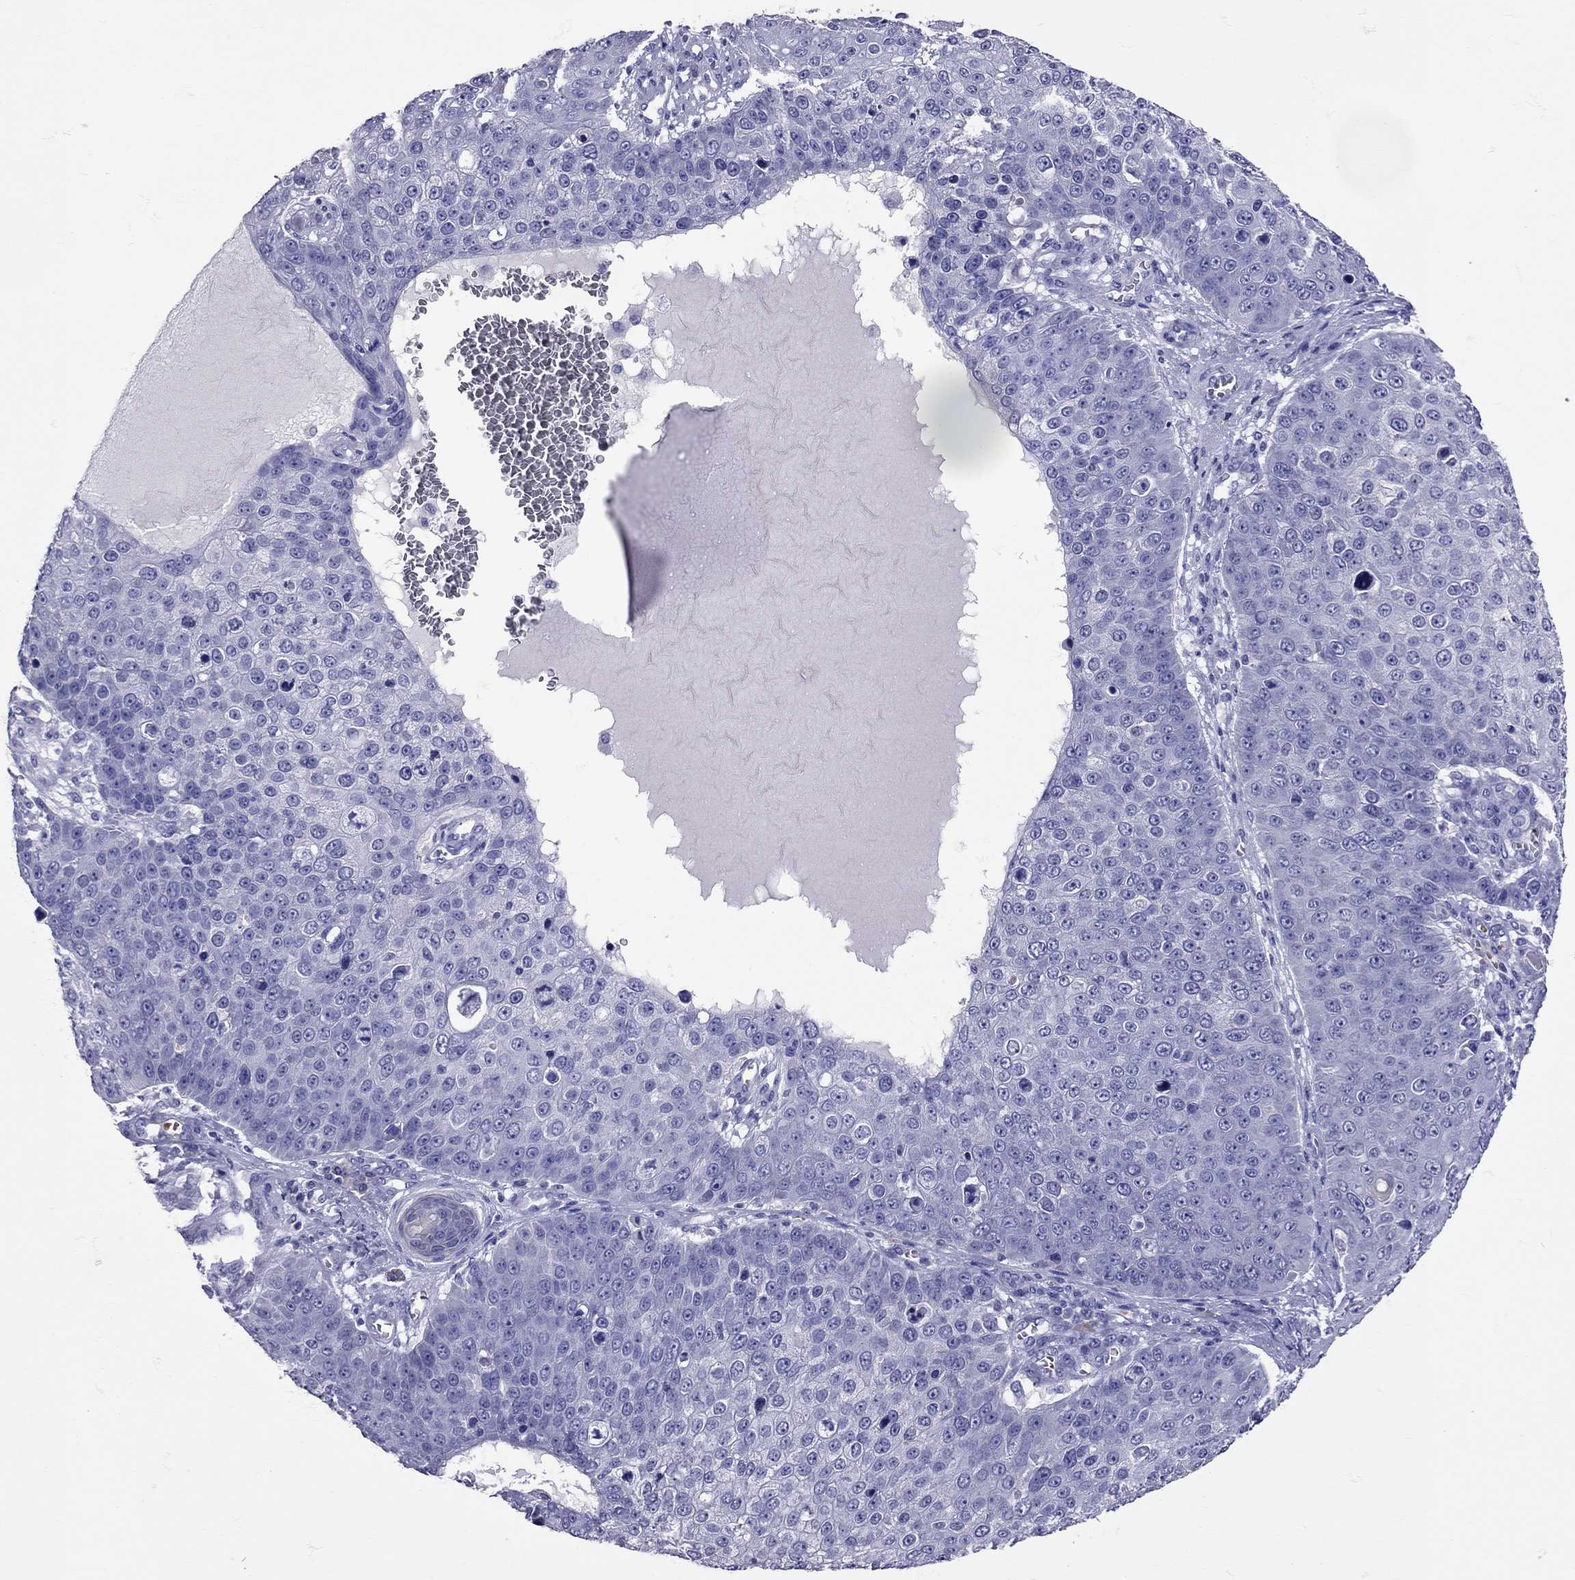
{"staining": {"intensity": "negative", "quantity": "none", "location": "none"}, "tissue": "skin cancer", "cell_type": "Tumor cells", "image_type": "cancer", "snomed": [{"axis": "morphology", "description": "Squamous cell carcinoma, NOS"}, {"axis": "topography", "description": "Skin"}], "caption": "High power microscopy photomicrograph of an IHC photomicrograph of skin cancer, revealing no significant expression in tumor cells.", "gene": "TBR1", "patient": {"sex": "male", "age": 71}}